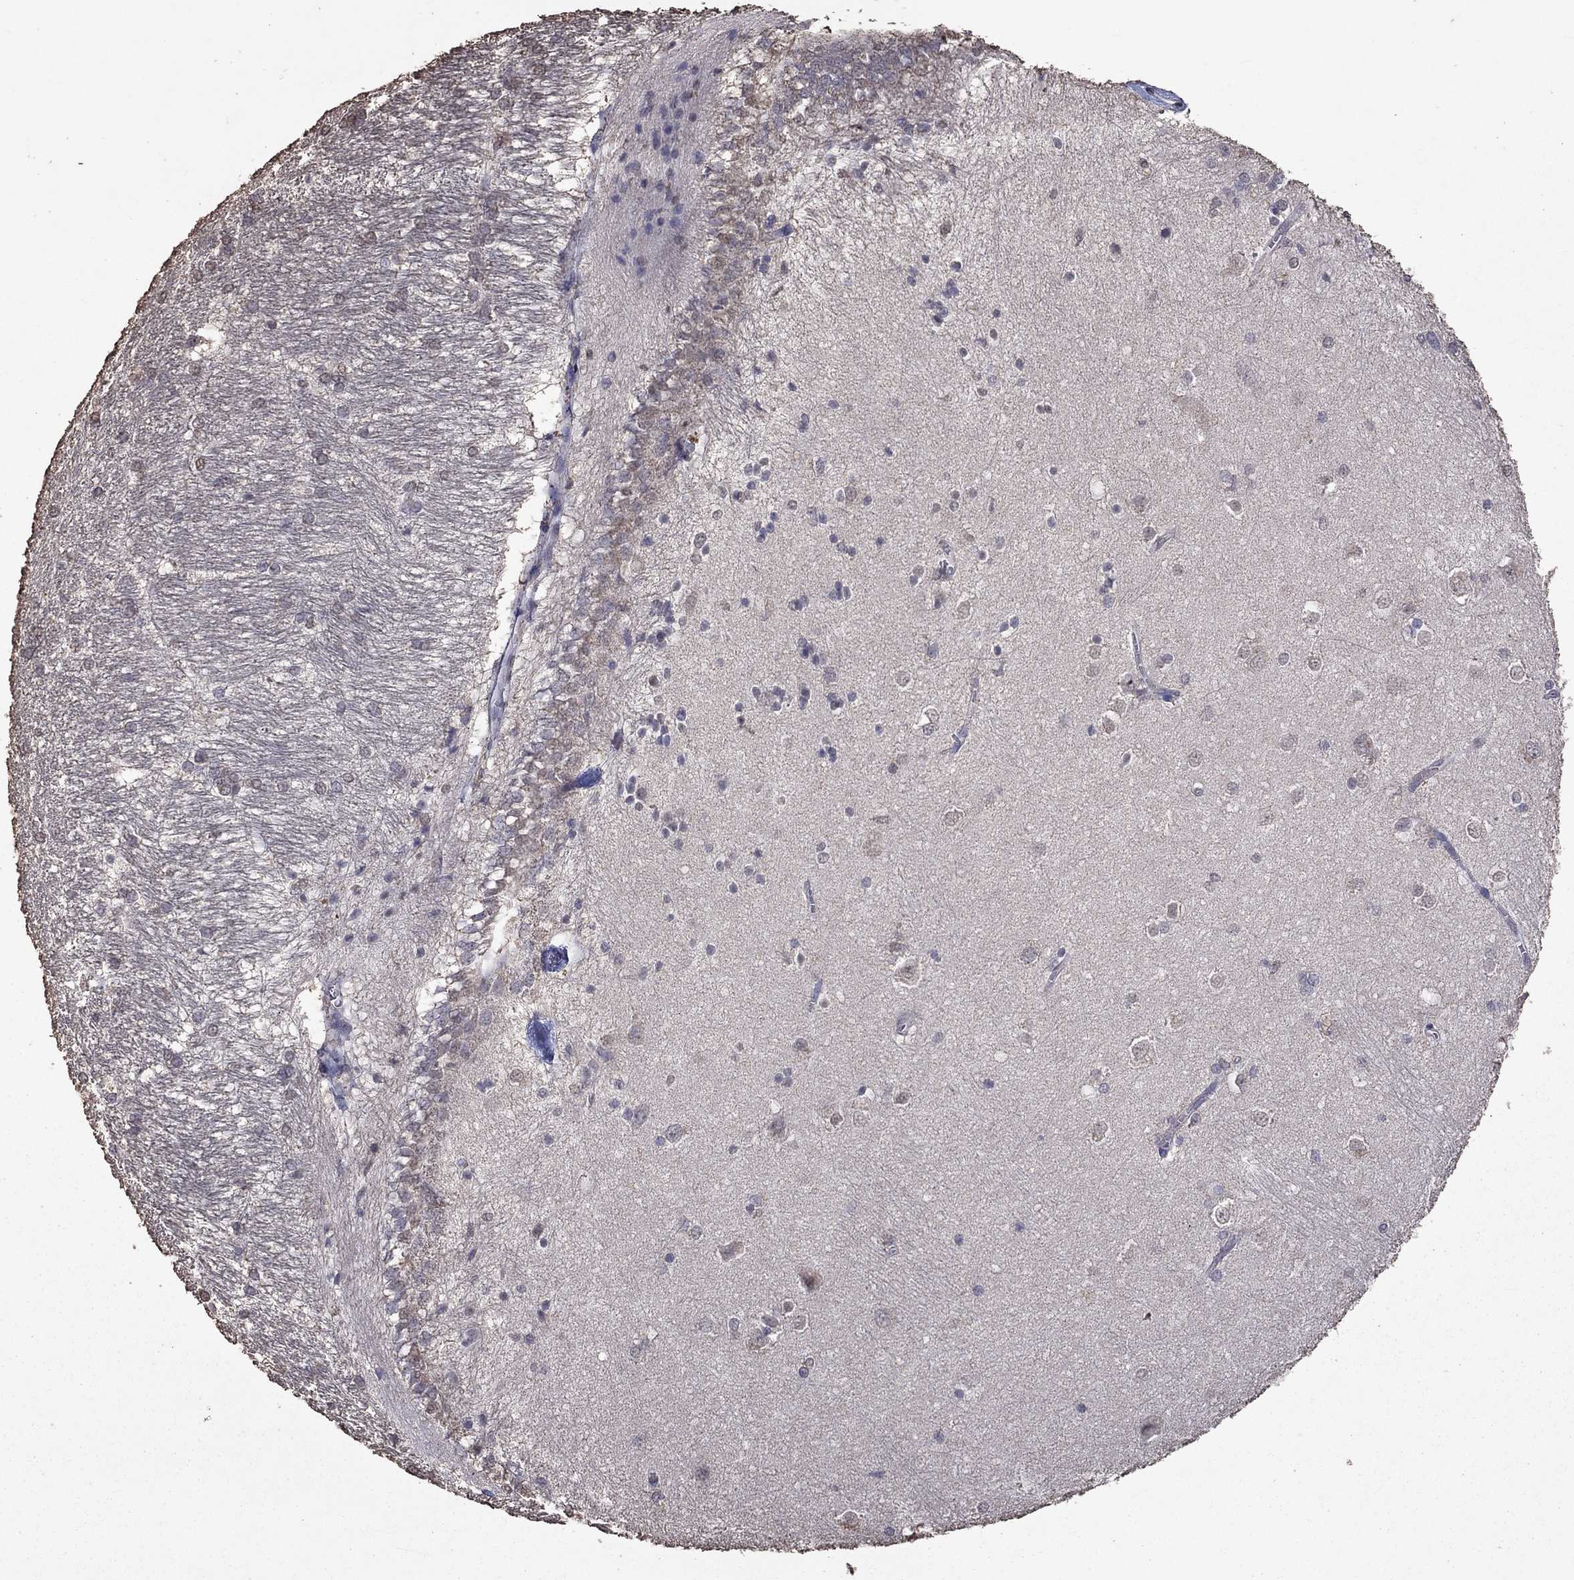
{"staining": {"intensity": "negative", "quantity": "none", "location": "none"}, "tissue": "hippocampus", "cell_type": "Glial cells", "image_type": "normal", "snomed": [{"axis": "morphology", "description": "Normal tissue, NOS"}, {"axis": "topography", "description": "Cerebral cortex"}, {"axis": "topography", "description": "Hippocampus"}], "caption": "Human hippocampus stained for a protein using IHC reveals no expression in glial cells.", "gene": "SERPINA5", "patient": {"sex": "female", "age": 19}}